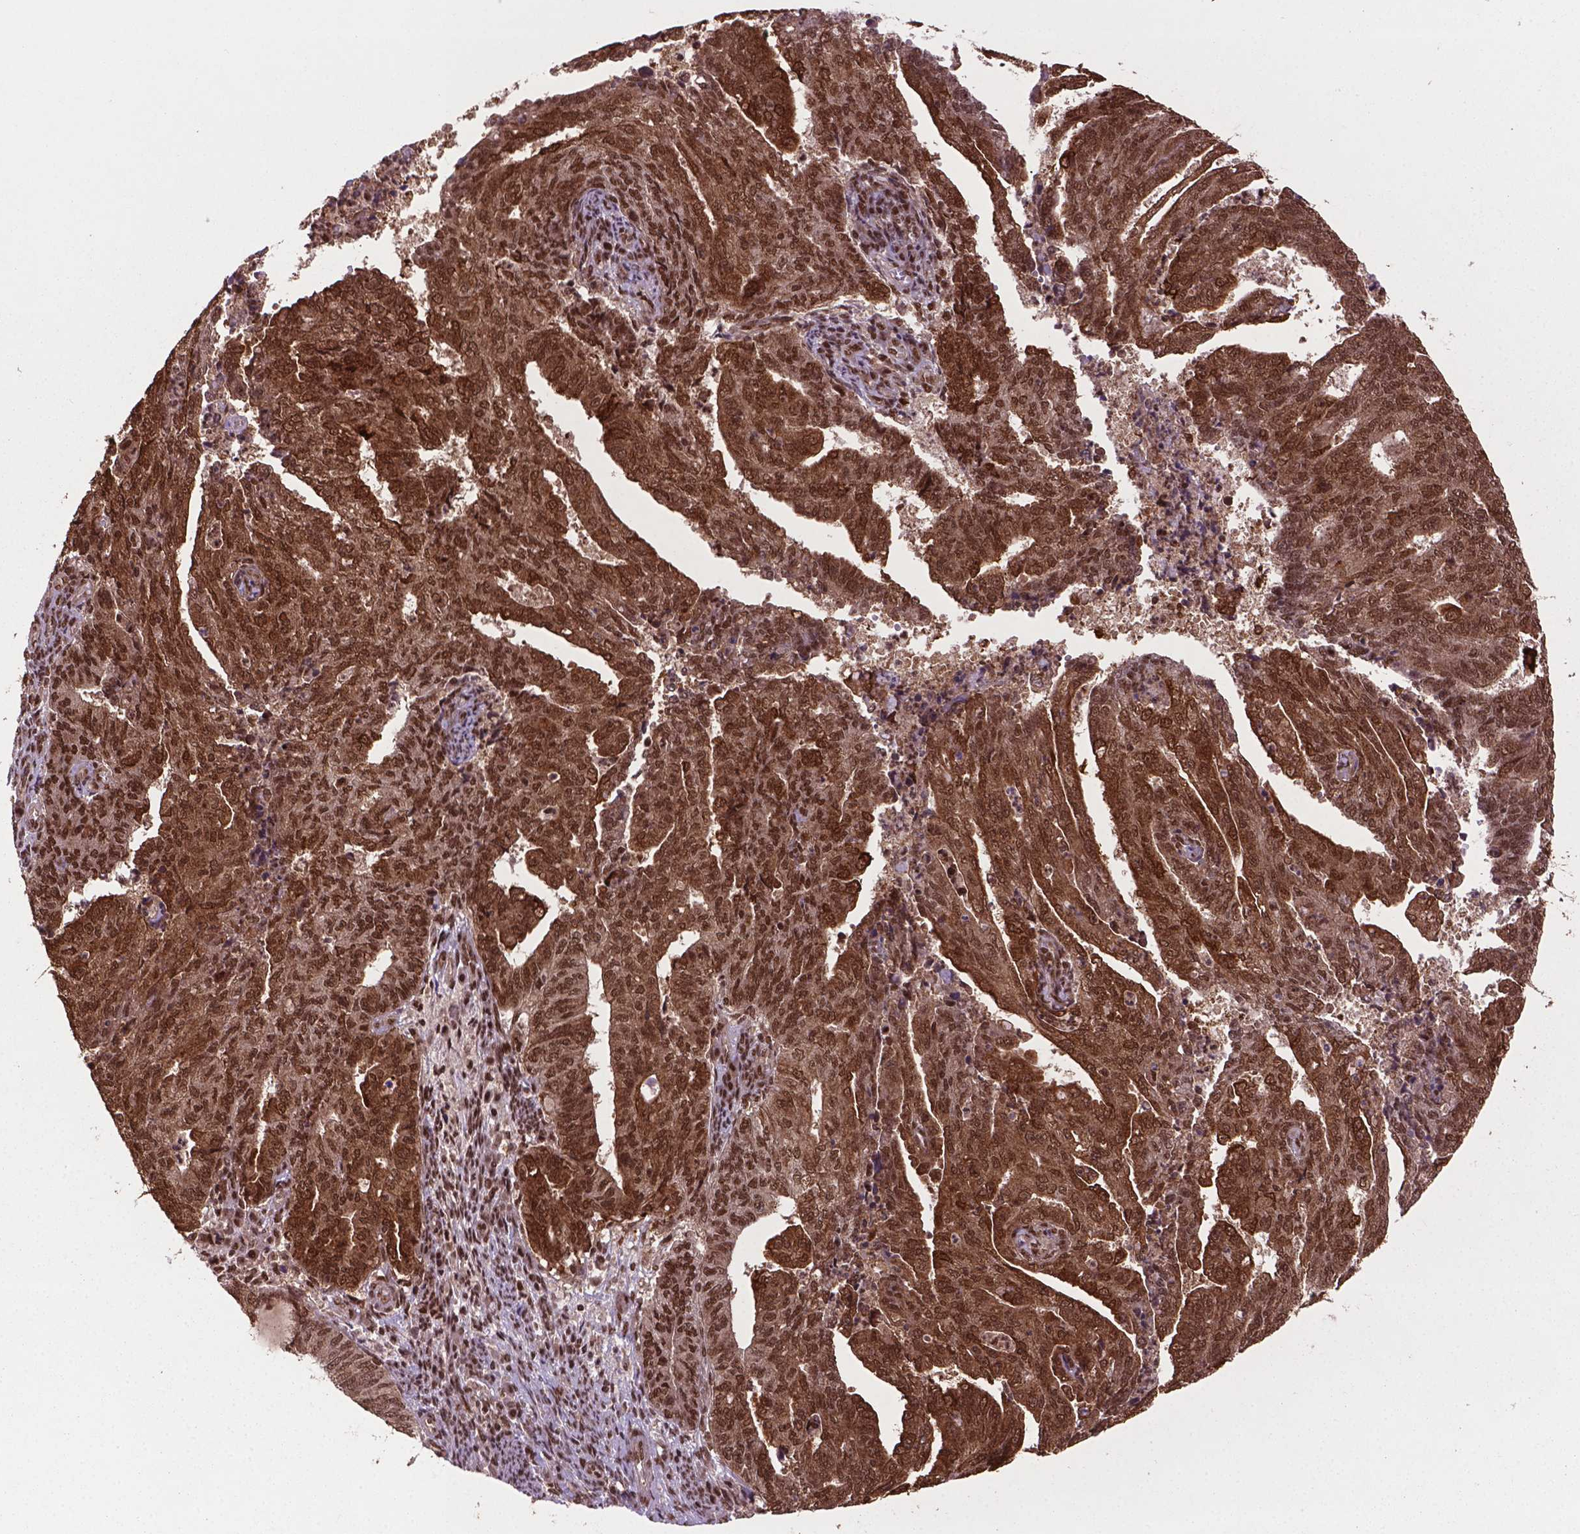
{"staining": {"intensity": "strong", "quantity": ">75%", "location": "cytoplasmic/membranous,nuclear"}, "tissue": "endometrial cancer", "cell_type": "Tumor cells", "image_type": "cancer", "snomed": [{"axis": "morphology", "description": "Adenocarcinoma, NOS"}, {"axis": "topography", "description": "Endometrium"}], "caption": "Approximately >75% of tumor cells in endometrial cancer (adenocarcinoma) show strong cytoplasmic/membranous and nuclear protein staining as visualized by brown immunohistochemical staining.", "gene": "SIRT6", "patient": {"sex": "female", "age": 82}}